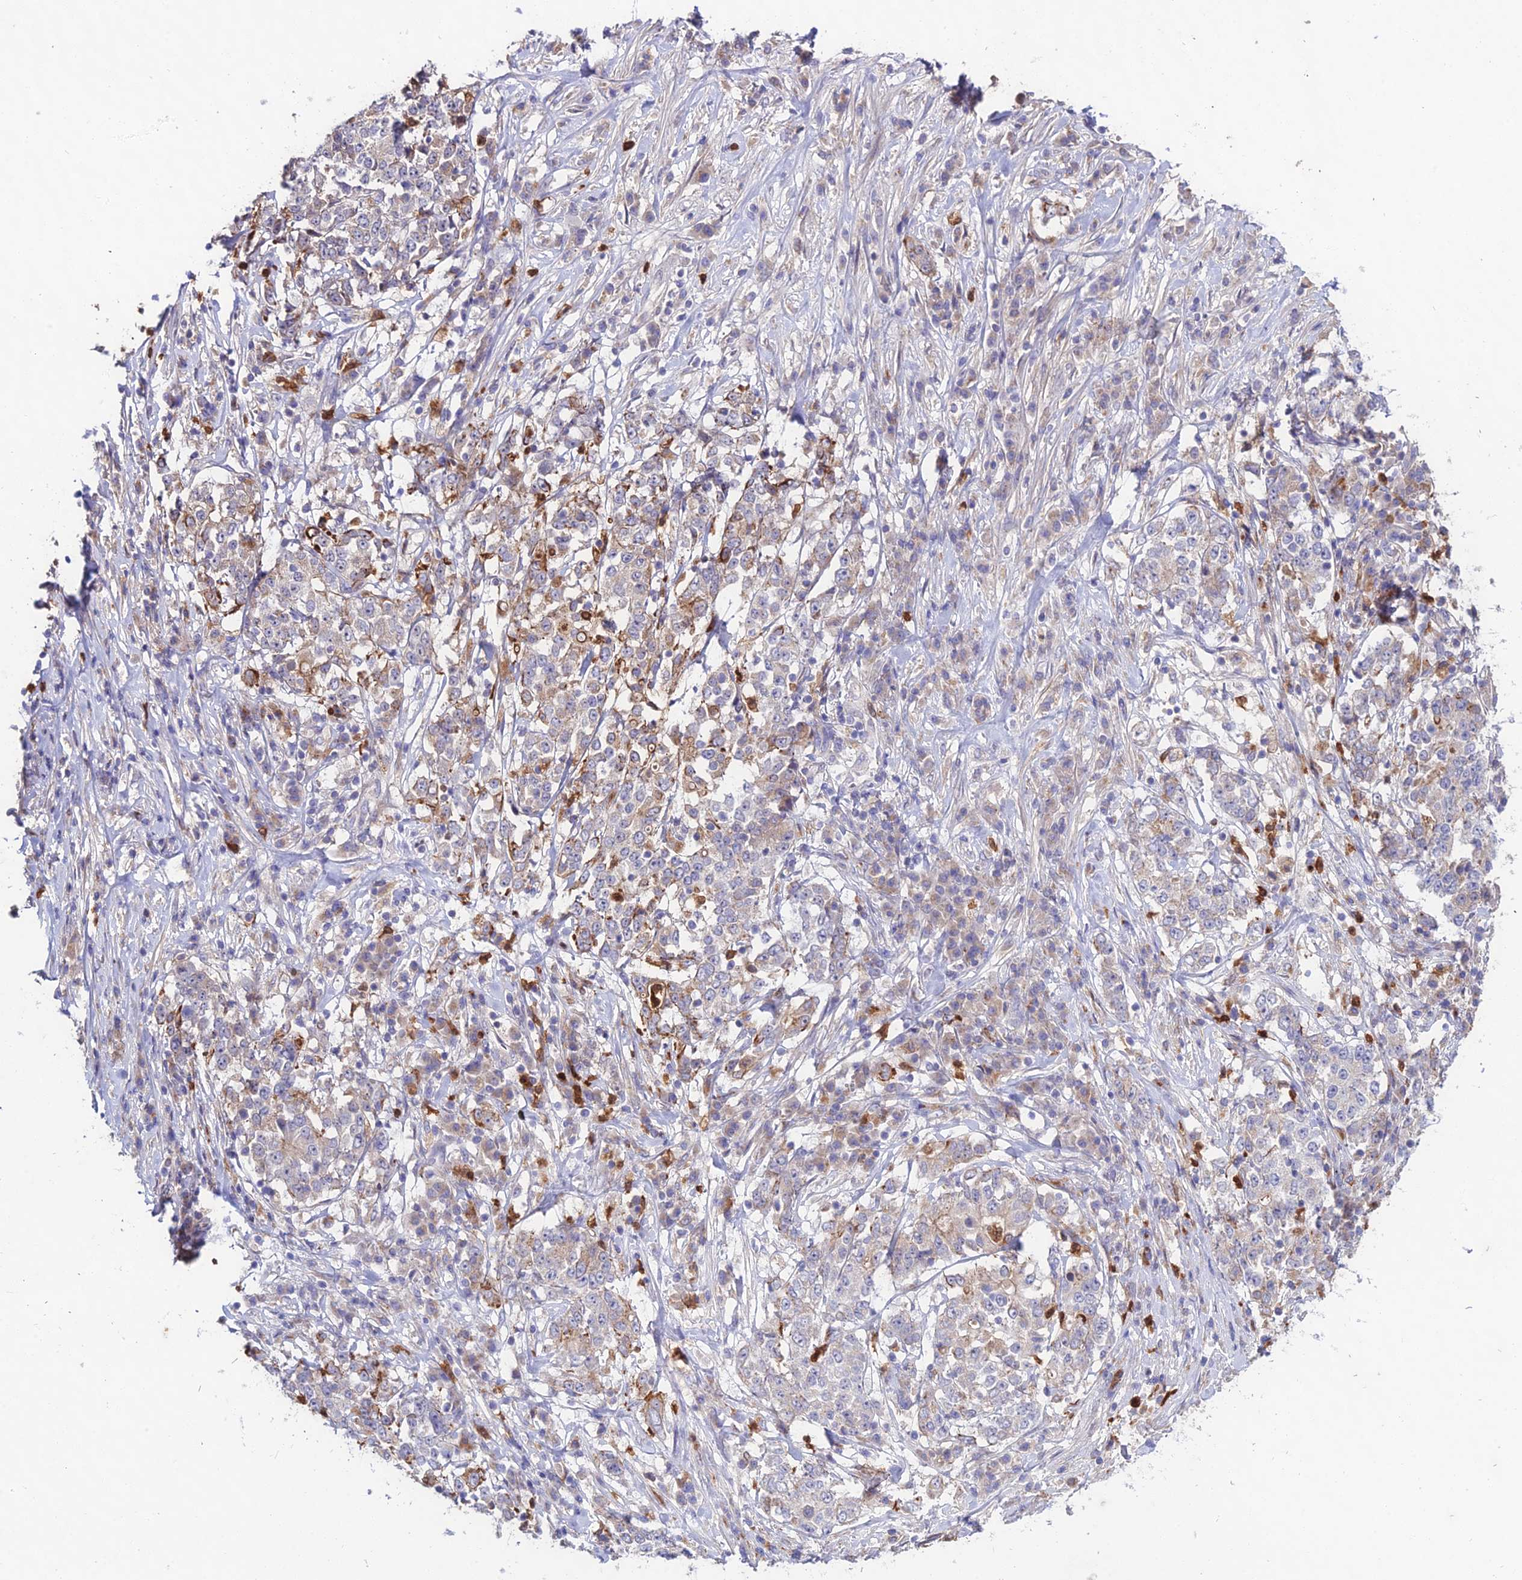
{"staining": {"intensity": "moderate", "quantity": "<25%", "location": "cytoplasmic/membranous"}, "tissue": "stomach cancer", "cell_type": "Tumor cells", "image_type": "cancer", "snomed": [{"axis": "morphology", "description": "Adenocarcinoma, NOS"}, {"axis": "topography", "description": "Stomach"}], "caption": "Immunohistochemical staining of human adenocarcinoma (stomach) demonstrates moderate cytoplasmic/membranous protein expression in about <25% of tumor cells. (Brightfield microscopy of DAB IHC at high magnification).", "gene": "EID2", "patient": {"sex": "male", "age": 59}}